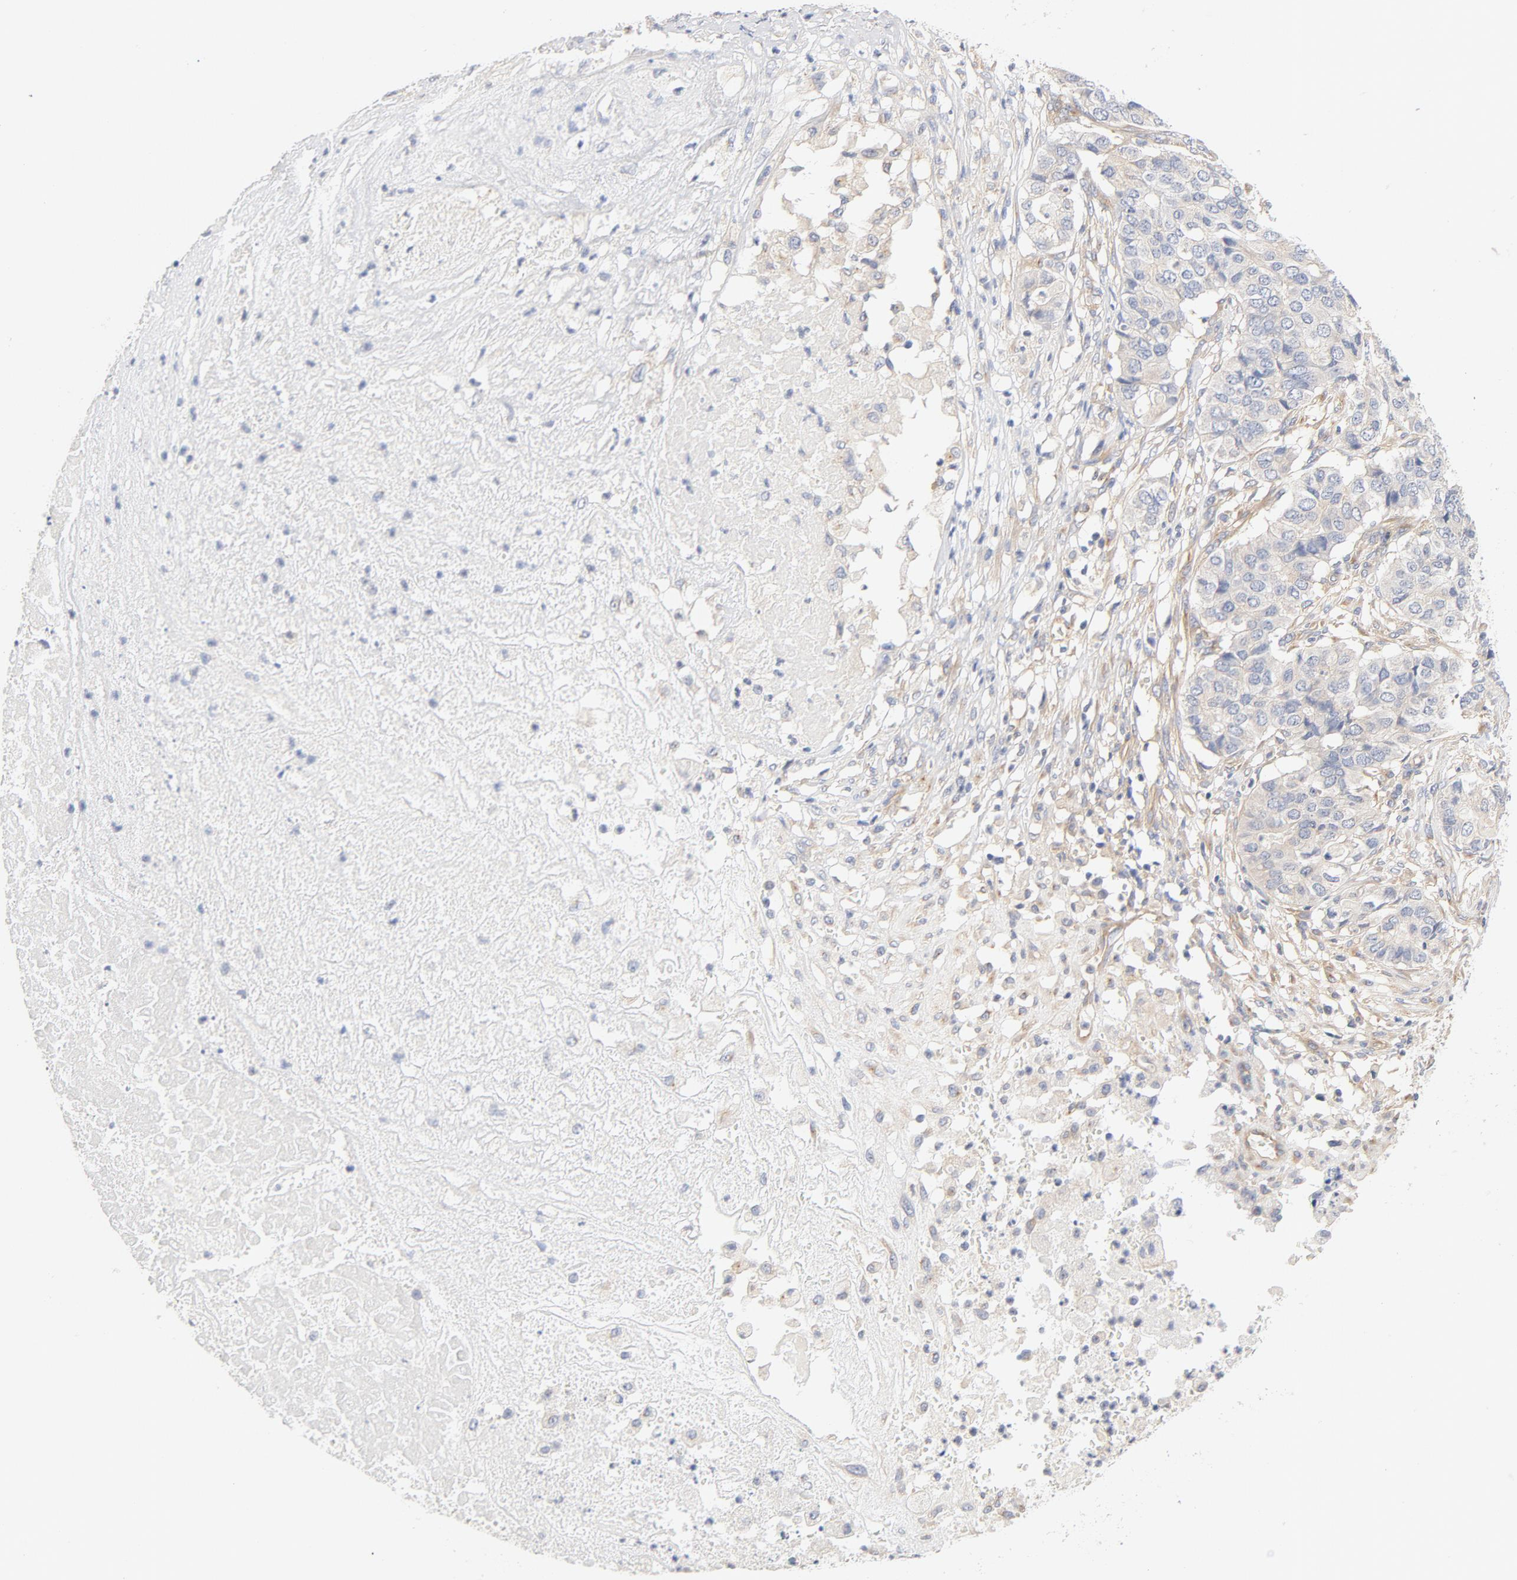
{"staining": {"intensity": "weak", "quantity": "25%-75%", "location": "cytoplasmic/membranous"}, "tissue": "pancreatic cancer", "cell_type": "Tumor cells", "image_type": "cancer", "snomed": [{"axis": "morphology", "description": "Adenocarcinoma, NOS"}, {"axis": "topography", "description": "Pancreas"}], "caption": "Tumor cells demonstrate low levels of weak cytoplasmic/membranous positivity in about 25%-75% of cells in pancreatic adenocarcinoma.", "gene": "DYNC1H1", "patient": {"sex": "male", "age": 50}}